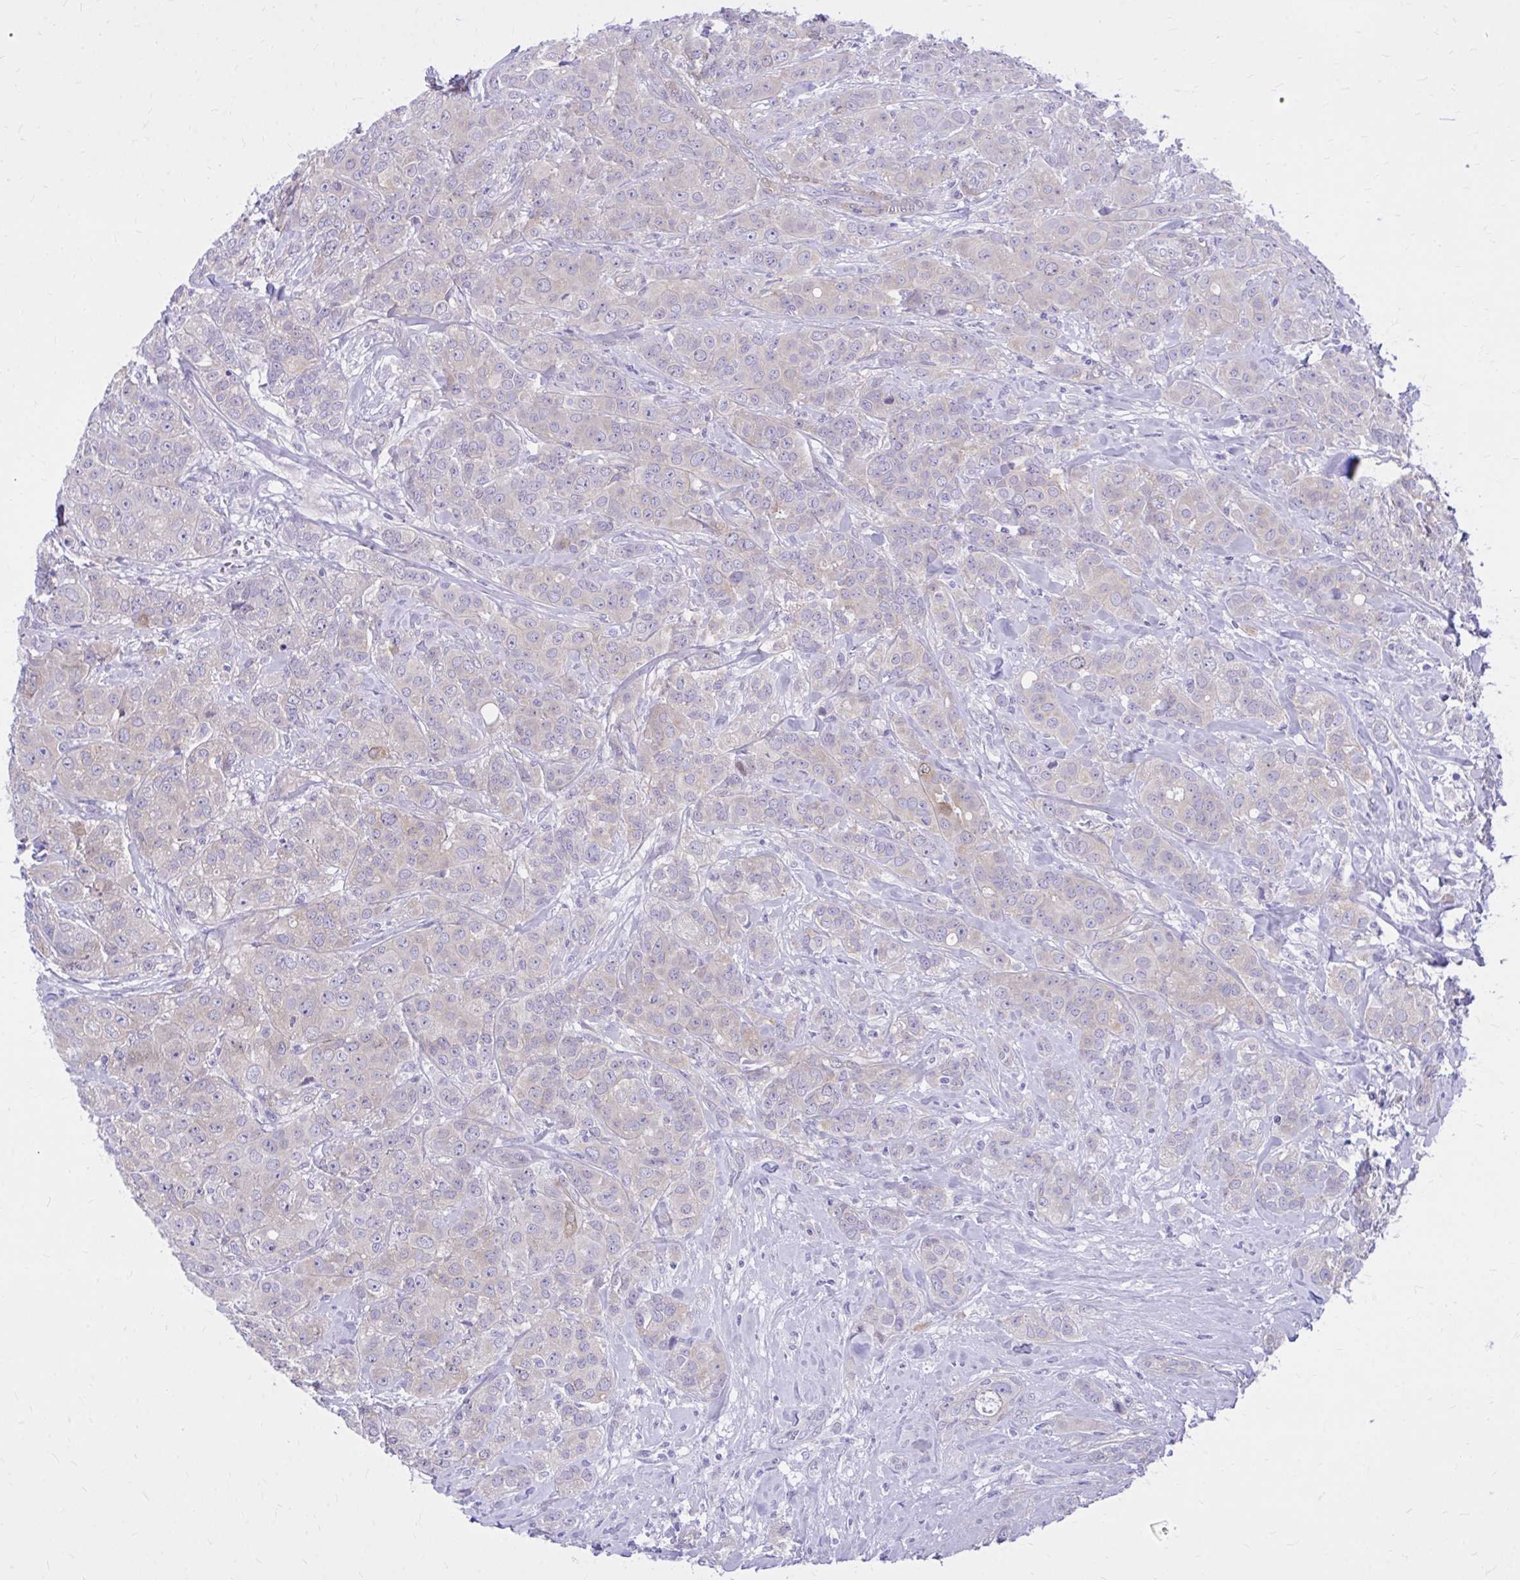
{"staining": {"intensity": "negative", "quantity": "none", "location": "none"}, "tissue": "breast cancer", "cell_type": "Tumor cells", "image_type": "cancer", "snomed": [{"axis": "morphology", "description": "Normal tissue, NOS"}, {"axis": "morphology", "description": "Duct carcinoma"}, {"axis": "topography", "description": "Breast"}], "caption": "Tumor cells are negative for protein expression in human breast cancer (intraductal carcinoma).", "gene": "ADAMTSL1", "patient": {"sex": "female", "age": 43}}